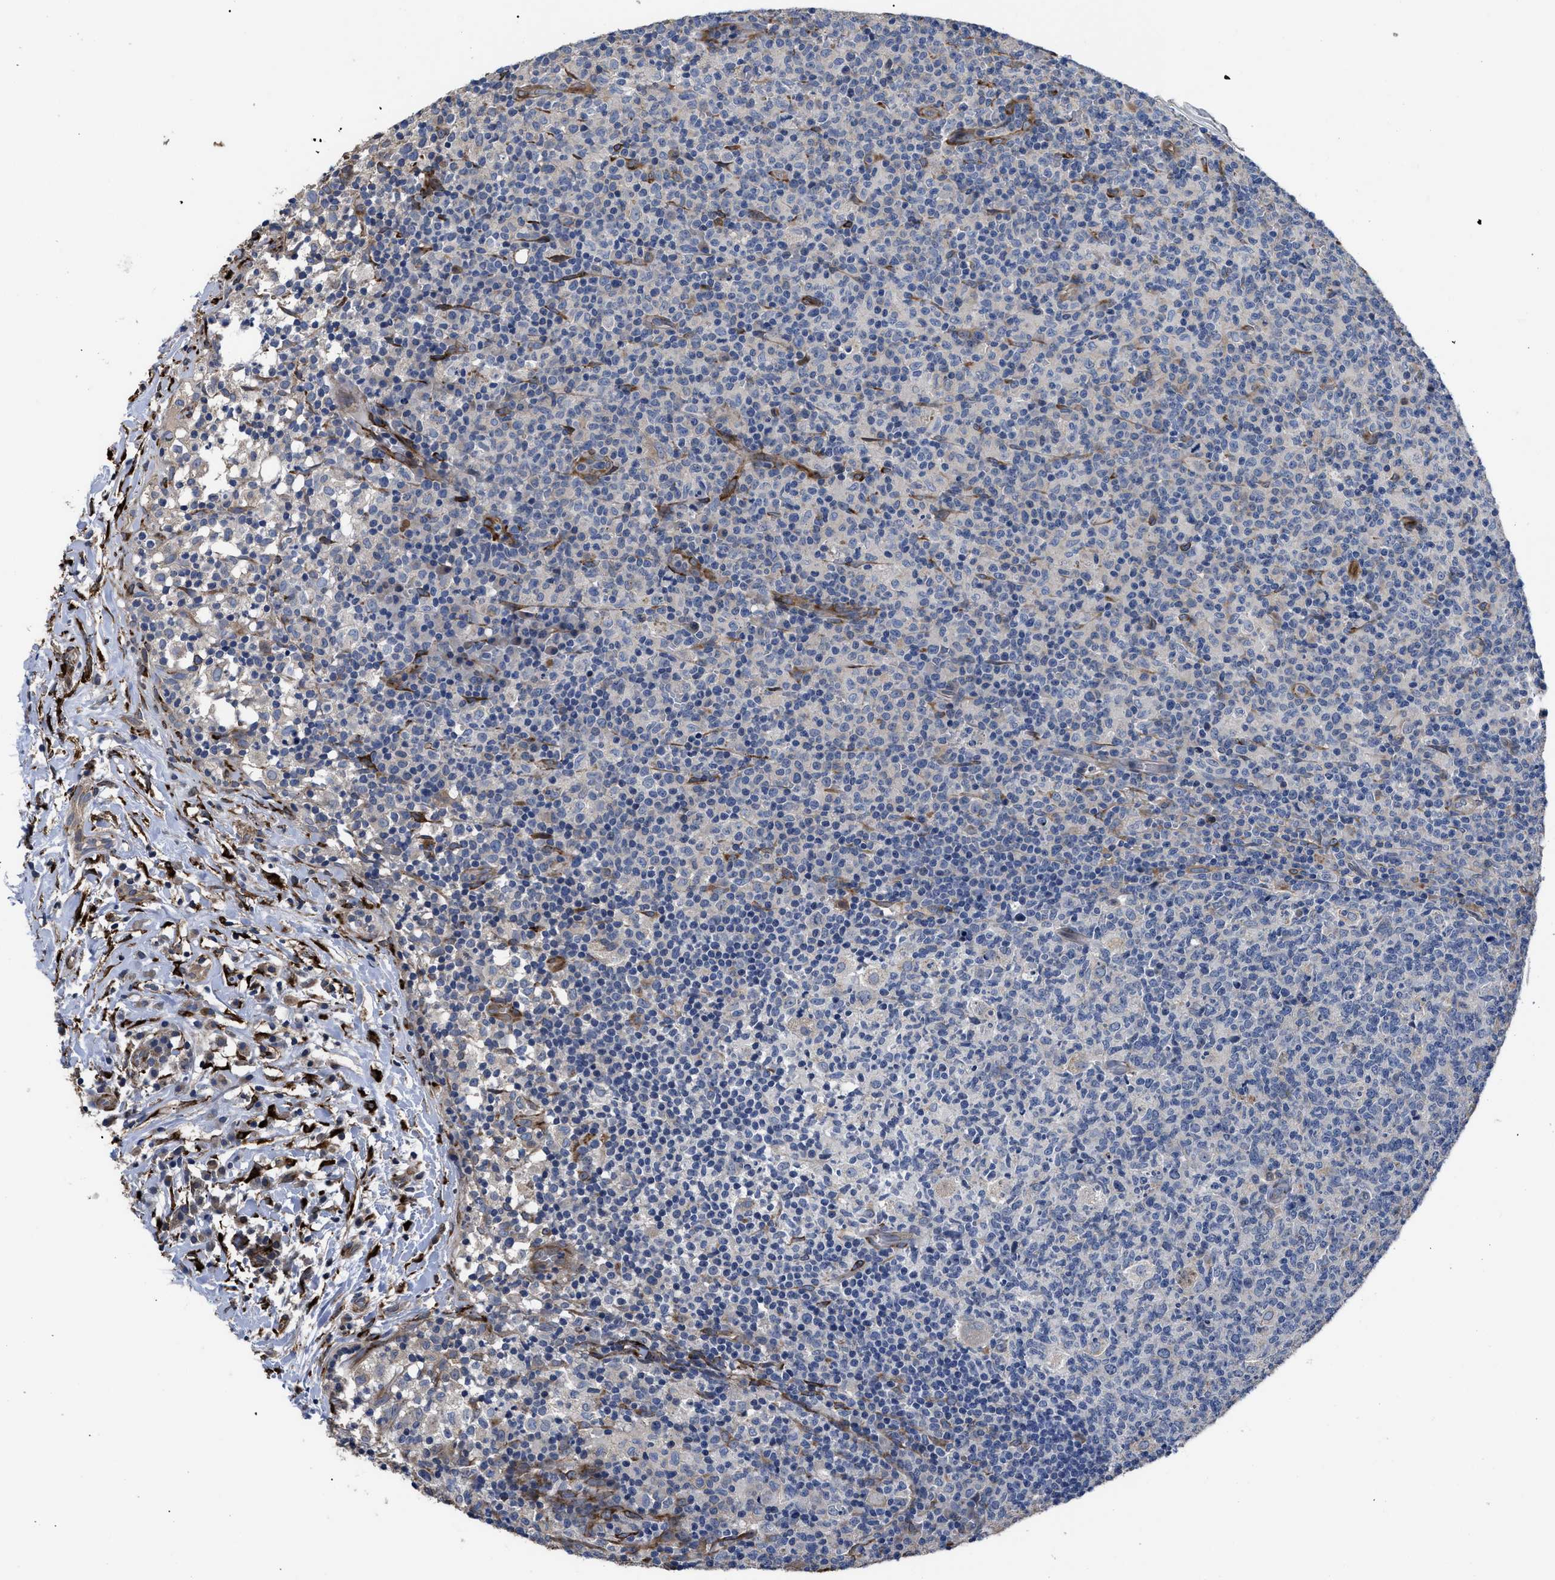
{"staining": {"intensity": "negative", "quantity": "none", "location": "none"}, "tissue": "lymph node", "cell_type": "Germinal center cells", "image_type": "normal", "snomed": [{"axis": "morphology", "description": "Normal tissue, NOS"}, {"axis": "morphology", "description": "Inflammation, NOS"}, {"axis": "topography", "description": "Lymph node"}], "caption": "Immunohistochemical staining of benign human lymph node exhibits no significant positivity in germinal center cells.", "gene": "SQLE", "patient": {"sex": "male", "age": 55}}